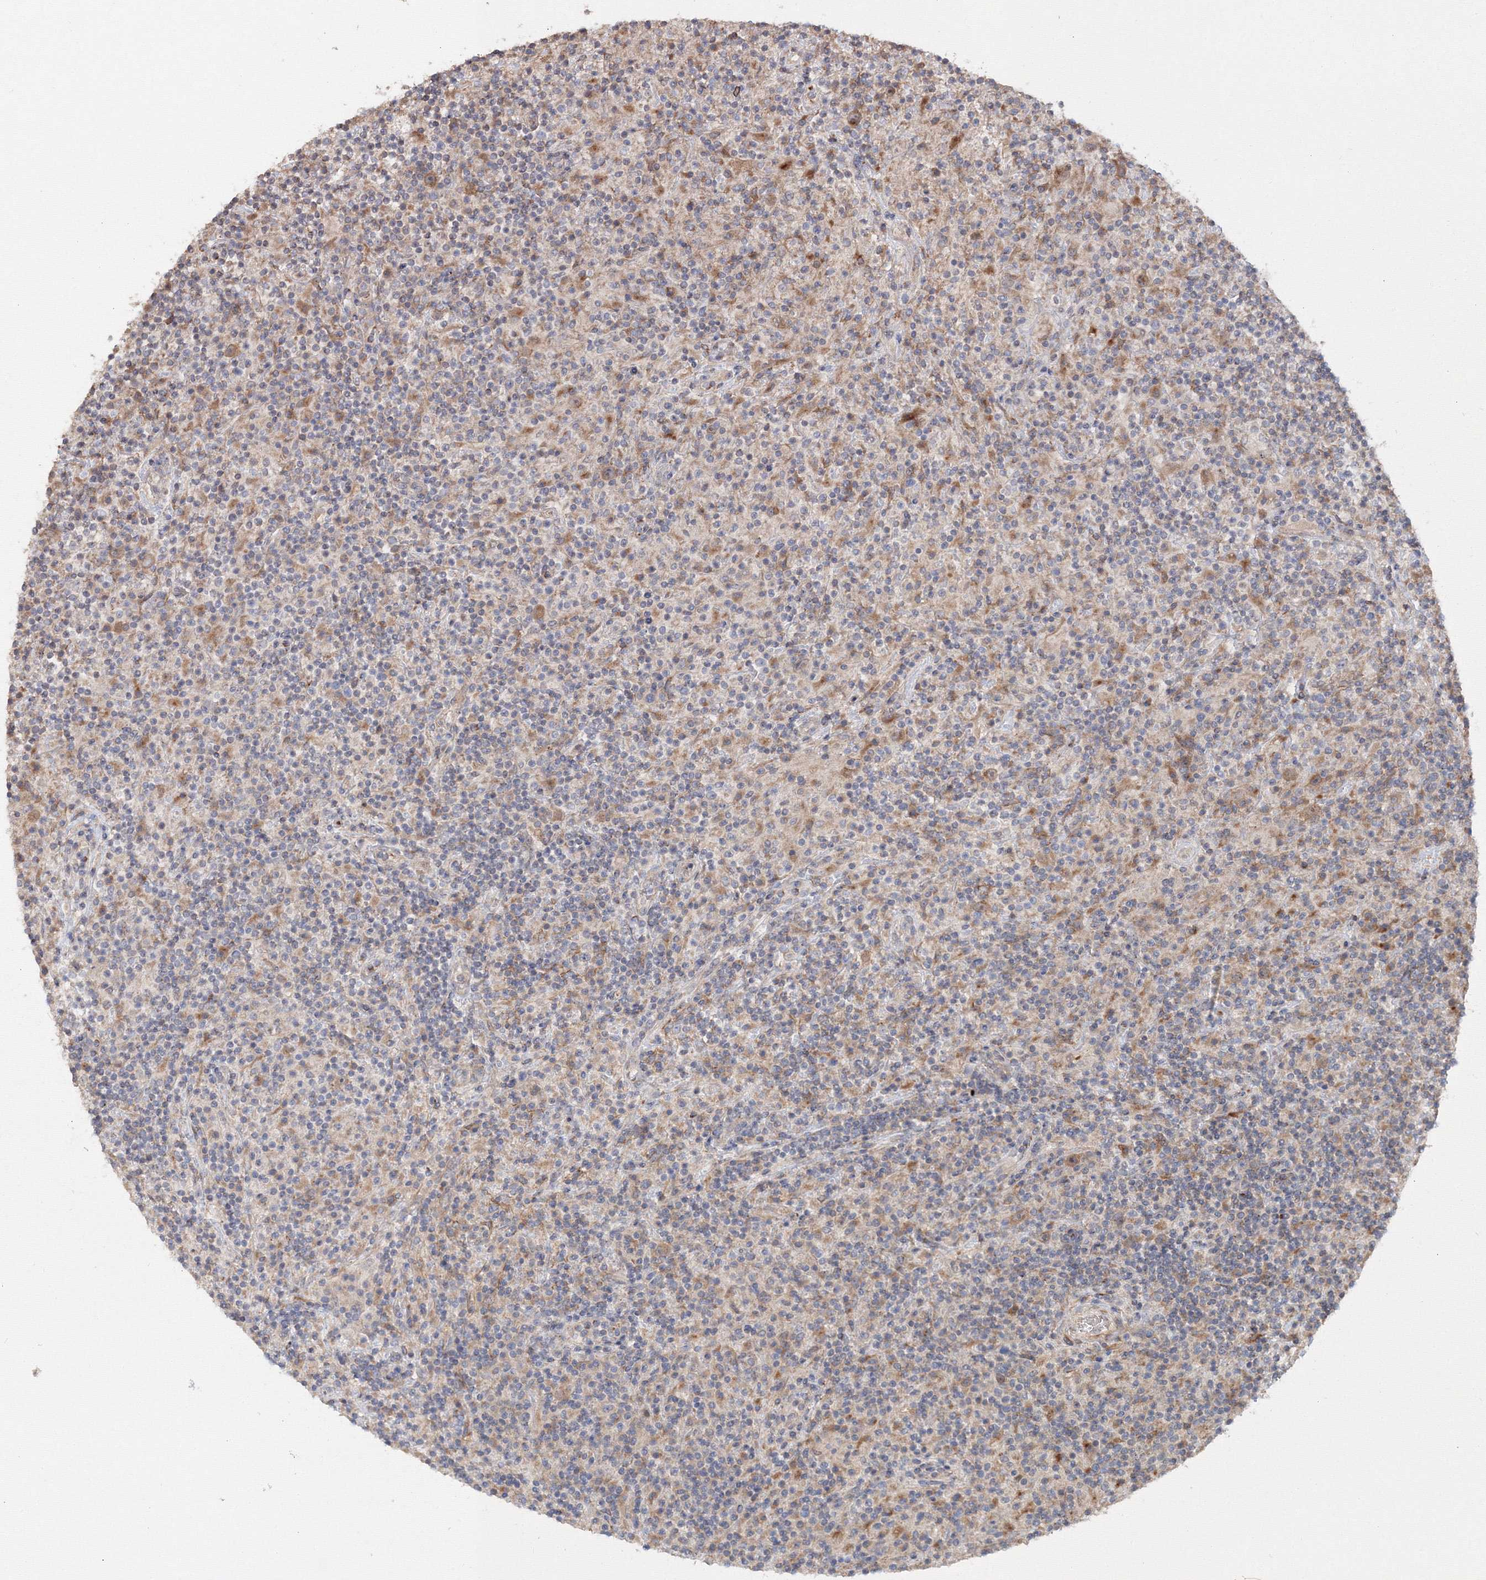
{"staining": {"intensity": "moderate", "quantity": ">75%", "location": "cytoplasmic/membranous"}, "tissue": "lymphoma", "cell_type": "Tumor cells", "image_type": "cancer", "snomed": [{"axis": "morphology", "description": "Hodgkin's disease, NOS"}, {"axis": "topography", "description": "Lymph node"}], "caption": "A brown stain highlights moderate cytoplasmic/membranous positivity of a protein in Hodgkin's disease tumor cells.", "gene": "DDO", "patient": {"sex": "male", "age": 70}}